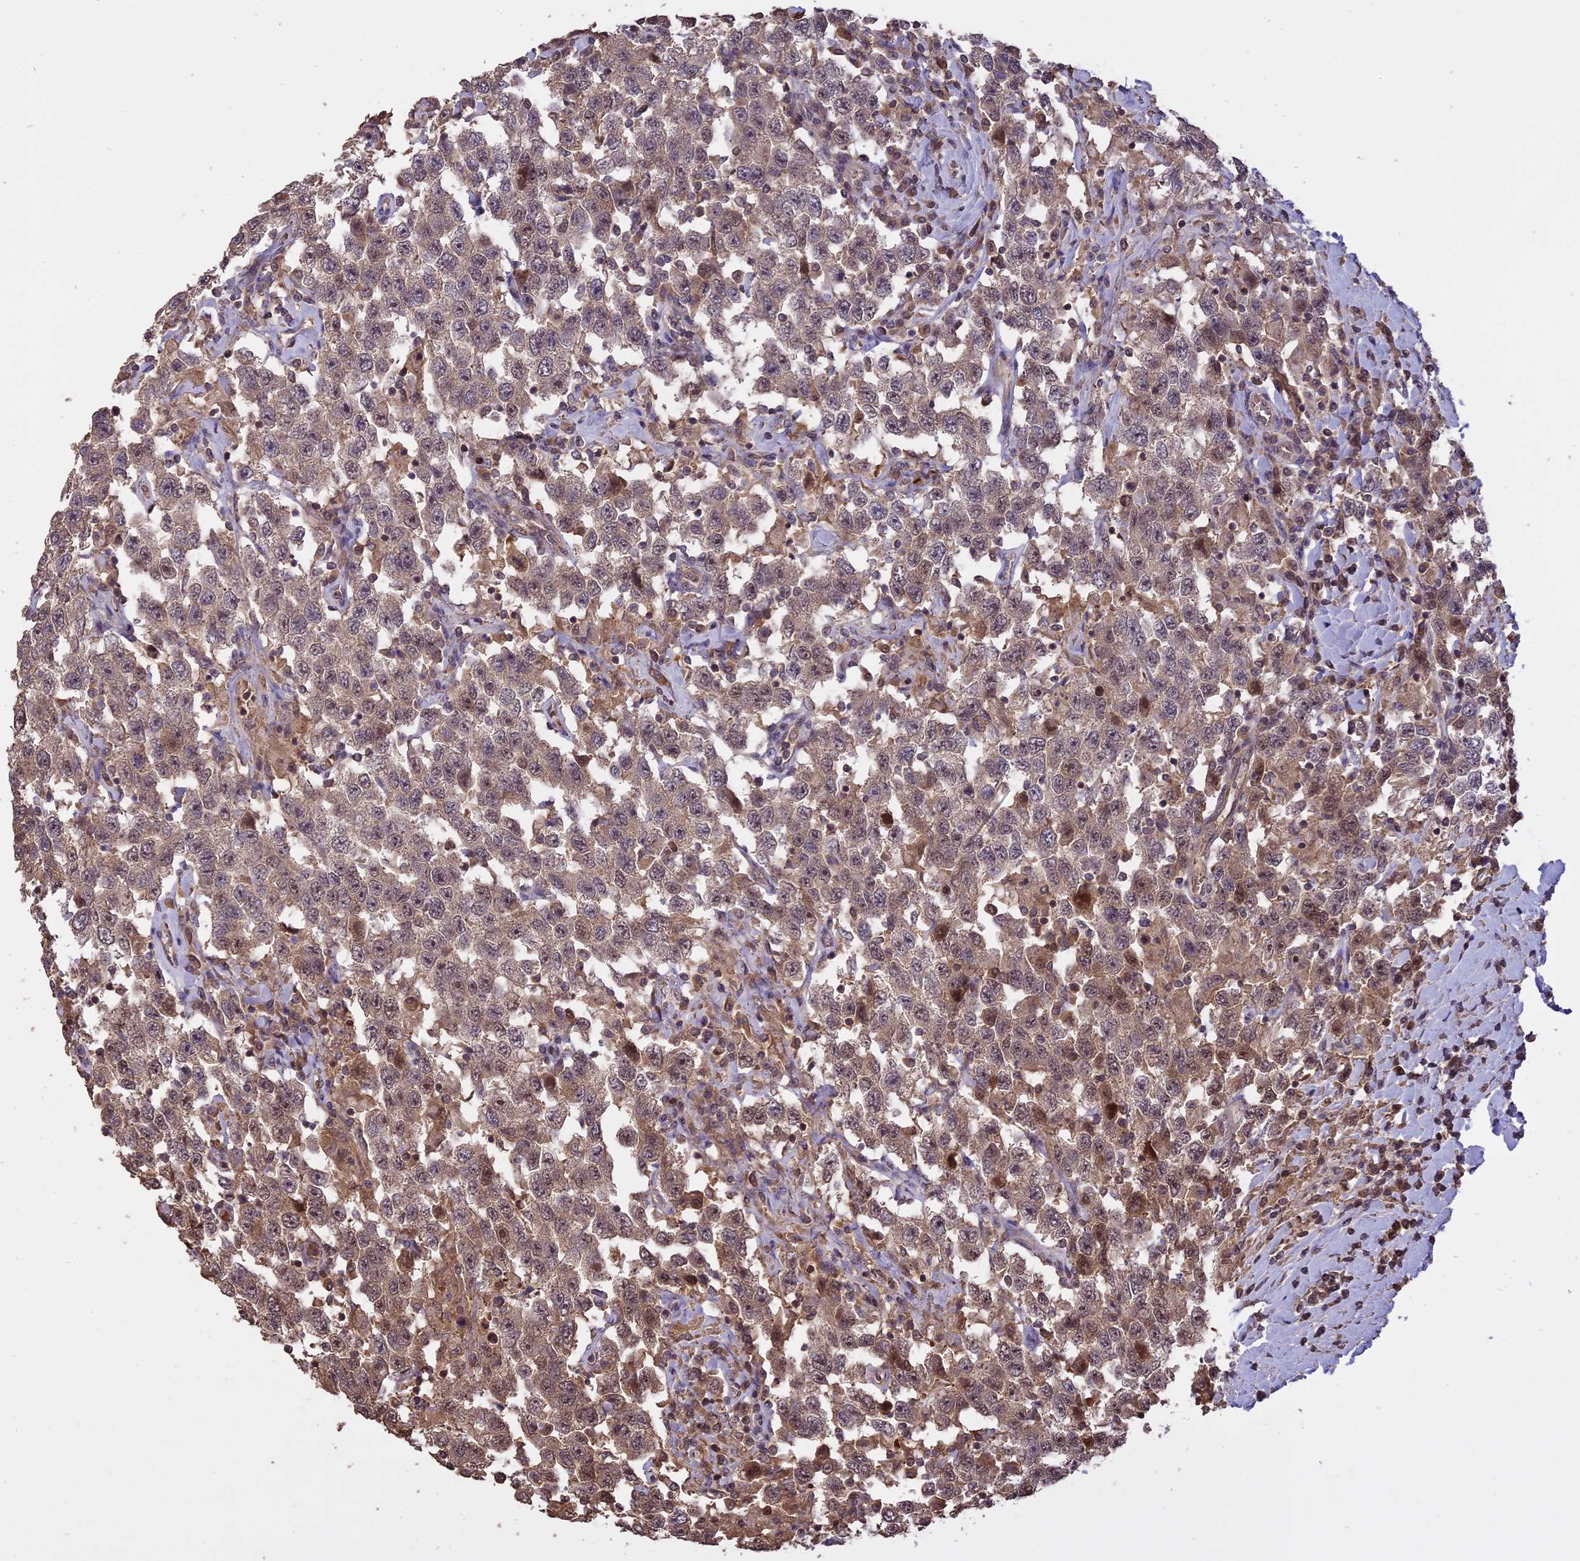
{"staining": {"intensity": "moderate", "quantity": "25%-75%", "location": "cytoplasmic/membranous,nuclear"}, "tissue": "testis cancer", "cell_type": "Tumor cells", "image_type": "cancer", "snomed": [{"axis": "morphology", "description": "Seminoma, NOS"}, {"axis": "topography", "description": "Testis"}], "caption": "Seminoma (testis) stained with IHC exhibits moderate cytoplasmic/membranous and nuclear positivity in about 25%-75% of tumor cells.", "gene": "TIGD7", "patient": {"sex": "male", "age": 41}}